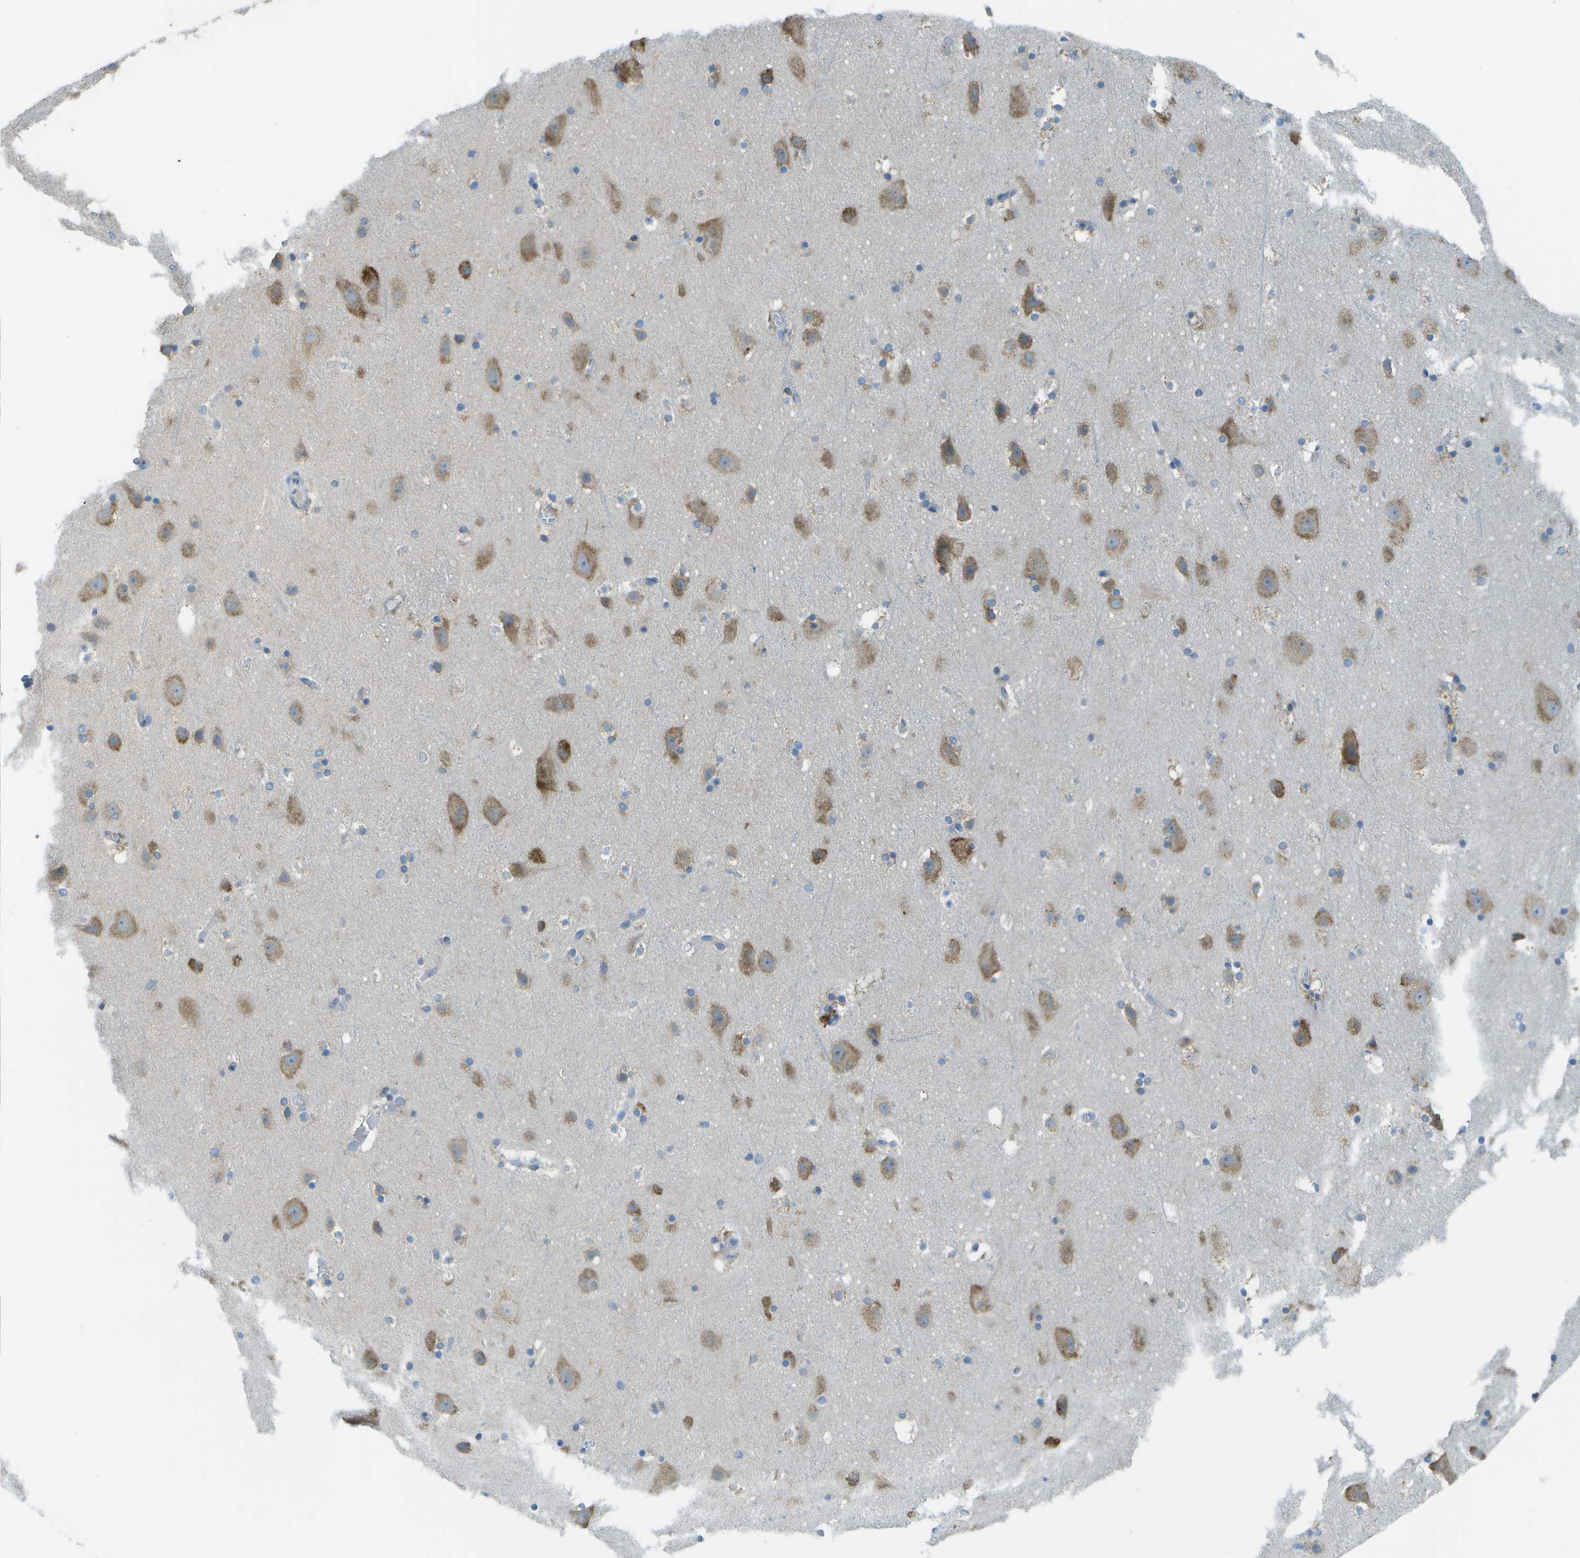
{"staining": {"intensity": "negative", "quantity": "none", "location": "none"}, "tissue": "cerebral cortex", "cell_type": "Endothelial cells", "image_type": "normal", "snomed": [{"axis": "morphology", "description": "Normal tissue, NOS"}, {"axis": "topography", "description": "Cerebral cortex"}], "caption": "Immunohistochemical staining of normal human cerebral cortex reveals no significant staining in endothelial cells.", "gene": "KCTD3", "patient": {"sex": "male", "age": 45}}